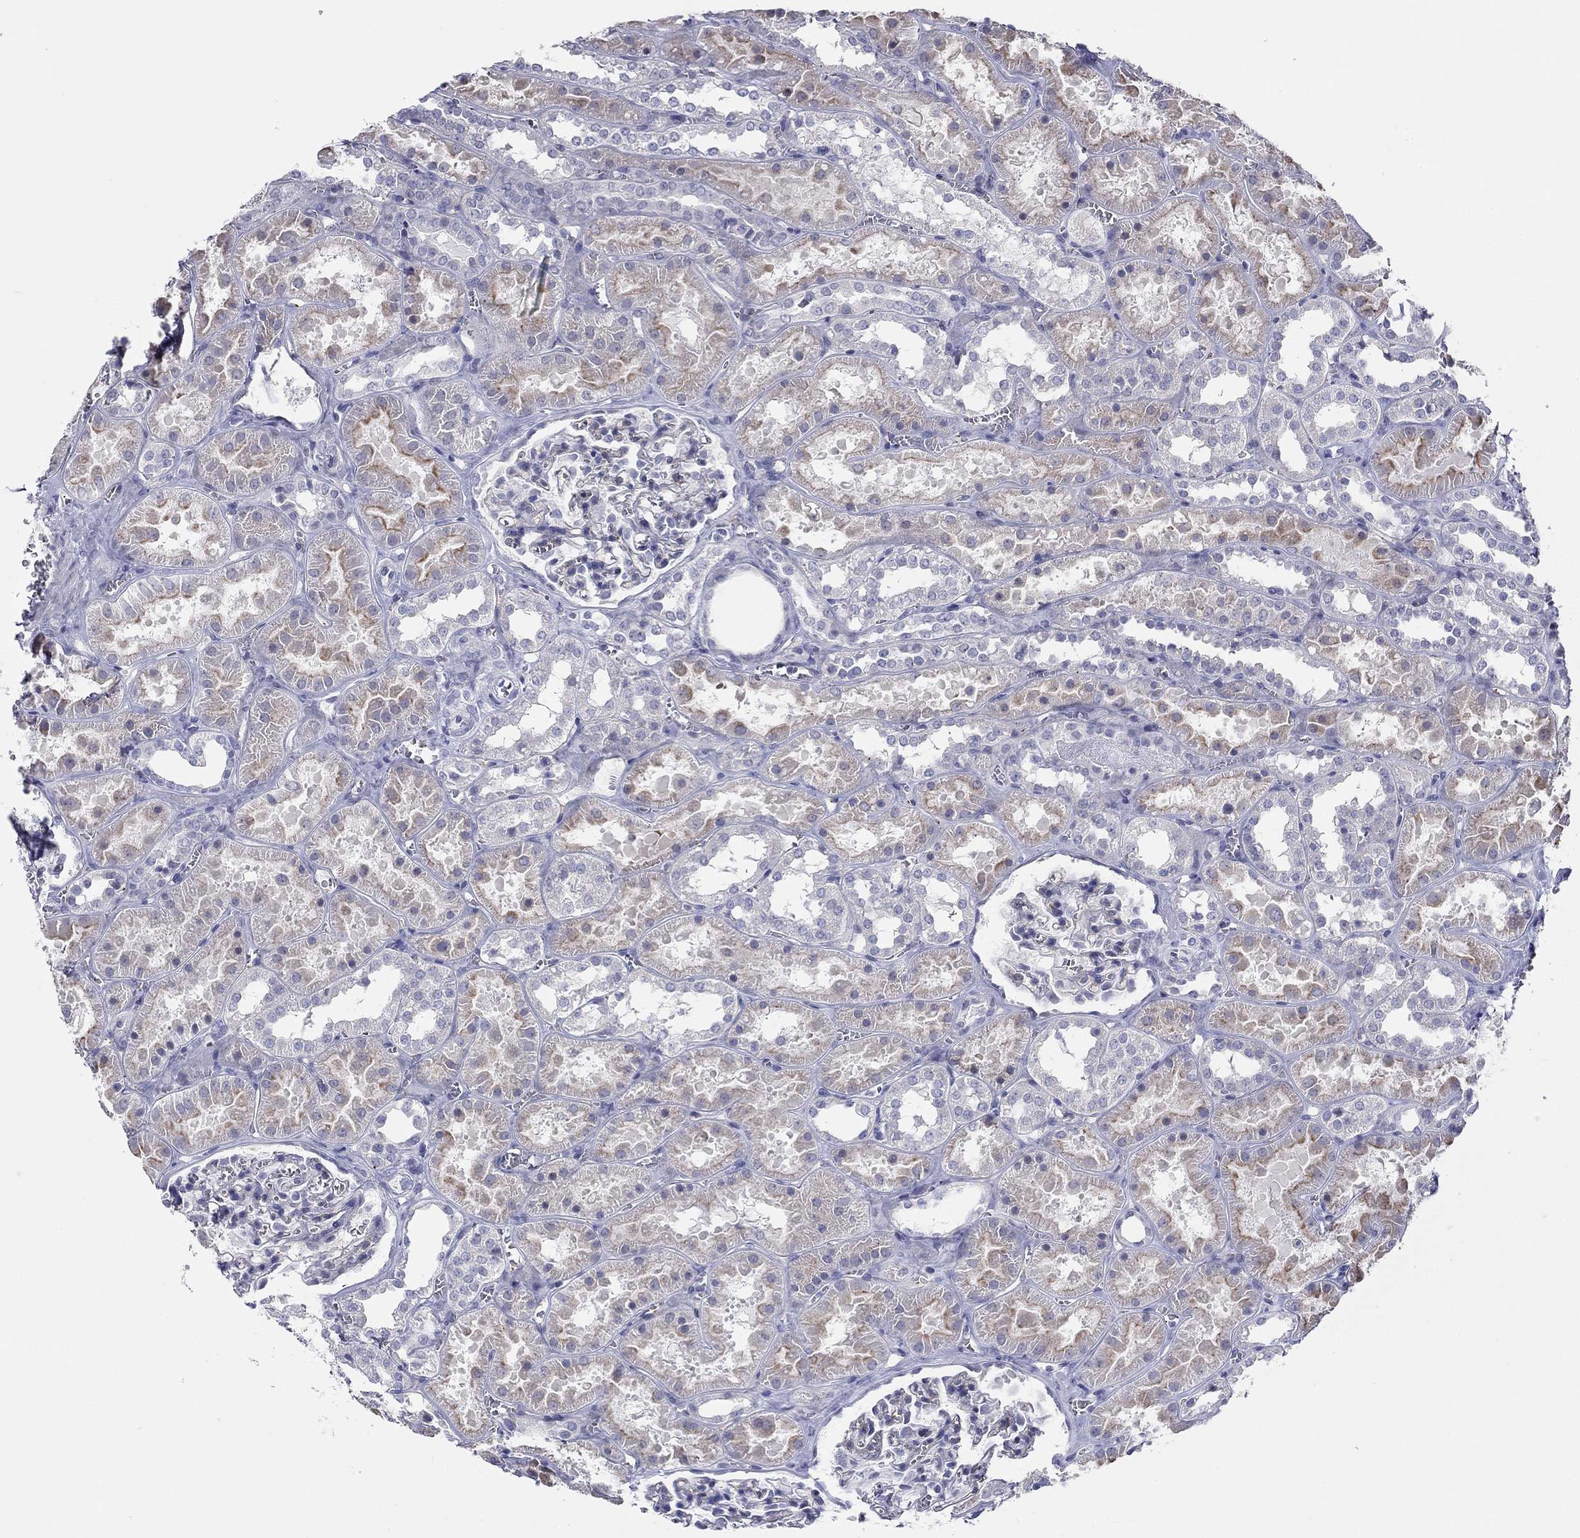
{"staining": {"intensity": "negative", "quantity": "none", "location": "none"}, "tissue": "kidney", "cell_type": "Cells in glomeruli", "image_type": "normal", "snomed": [{"axis": "morphology", "description": "Normal tissue, NOS"}, {"axis": "topography", "description": "Kidney"}], "caption": "A micrograph of human kidney is negative for staining in cells in glomeruli. (DAB IHC with hematoxylin counter stain).", "gene": "ITGAE", "patient": {"sex": "female", "age": 41}}